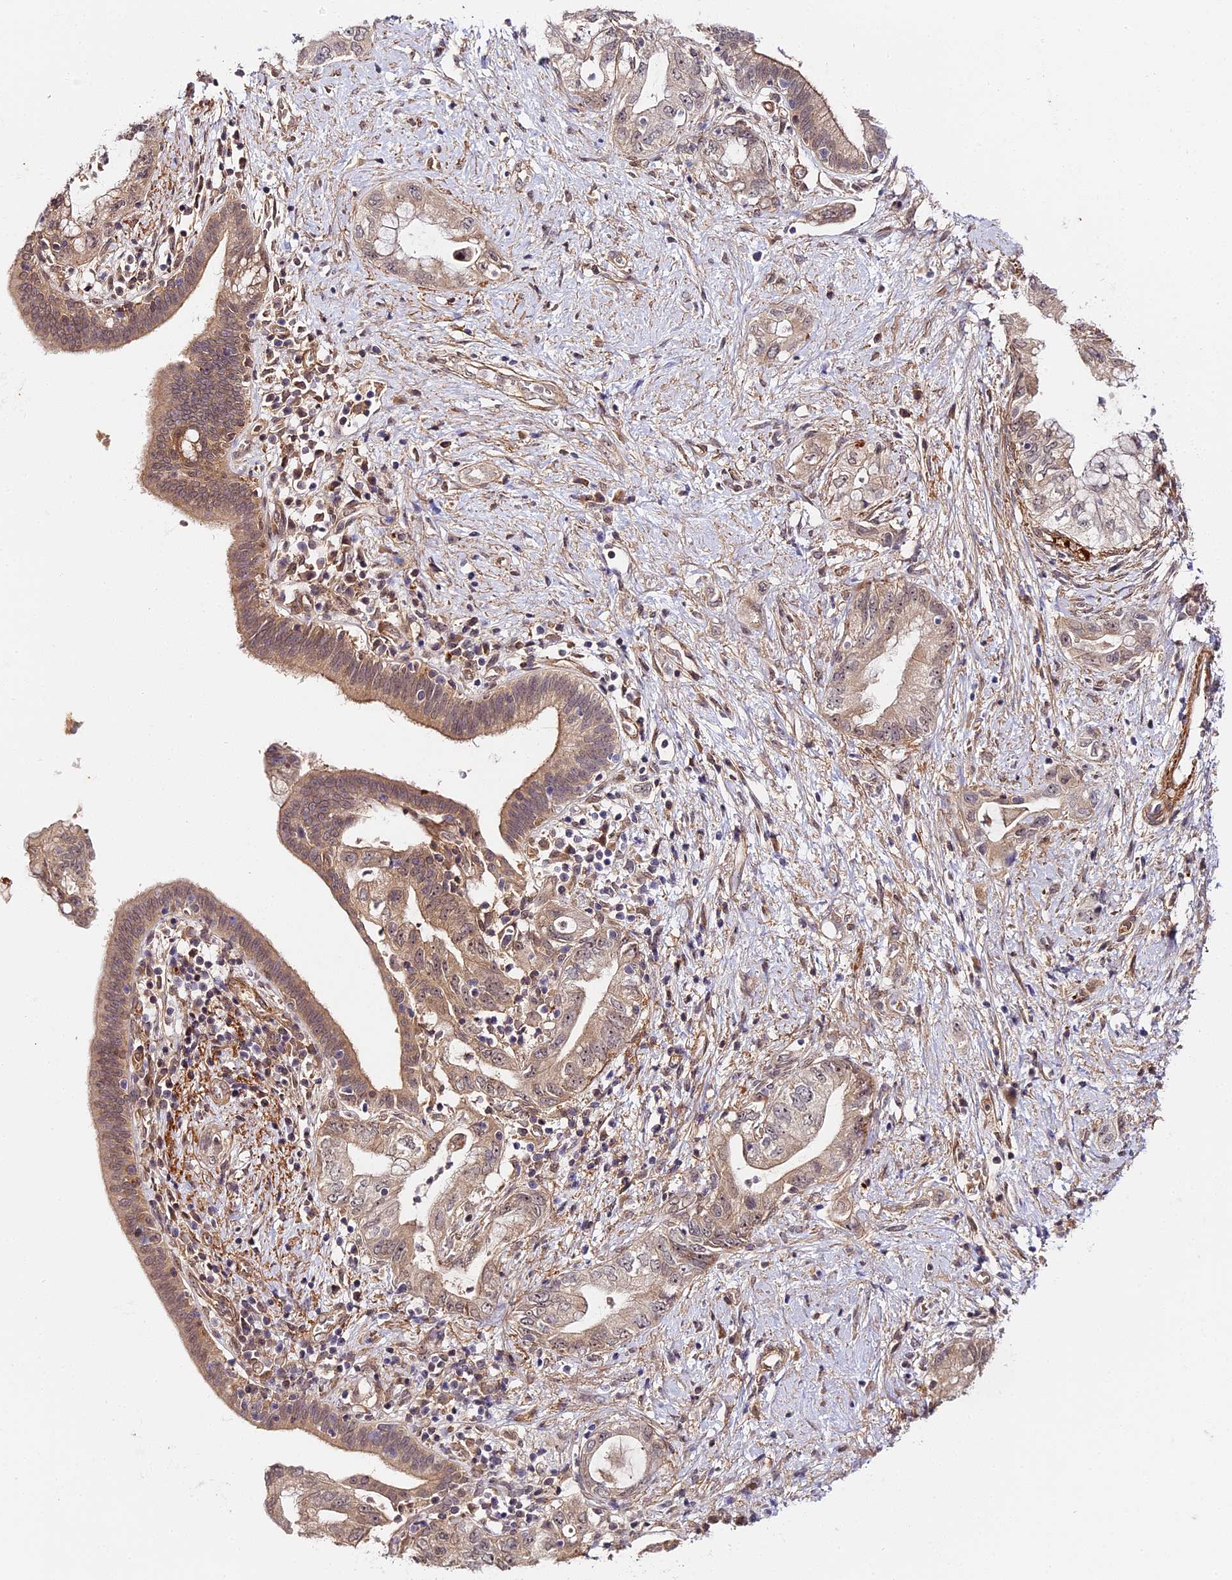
{"staining": {"intensity": "weak", "quantity": ">75%", "location": "cytoplasmic/membranous,nuclear"}, "tissue": "pancreatic cancer", "cell_type": "Tumor cells", "image_type": "cancer", "snomed": [{"axis": "morphology", "description": "Adenocarcinoma, NOS"}, {"axis": "topography", "description": "Pancreas"}], "caption": "Immunohistochemistry image of adenocarcinoma (pancreatic) stained for a protein (brown), which displays low levels of weak cytoplasmic/membranous and nuclear staining in approximately >75% of tumor cells.", "gene": "IMPACT", "patient": {"sex": "female", "age": 73}}